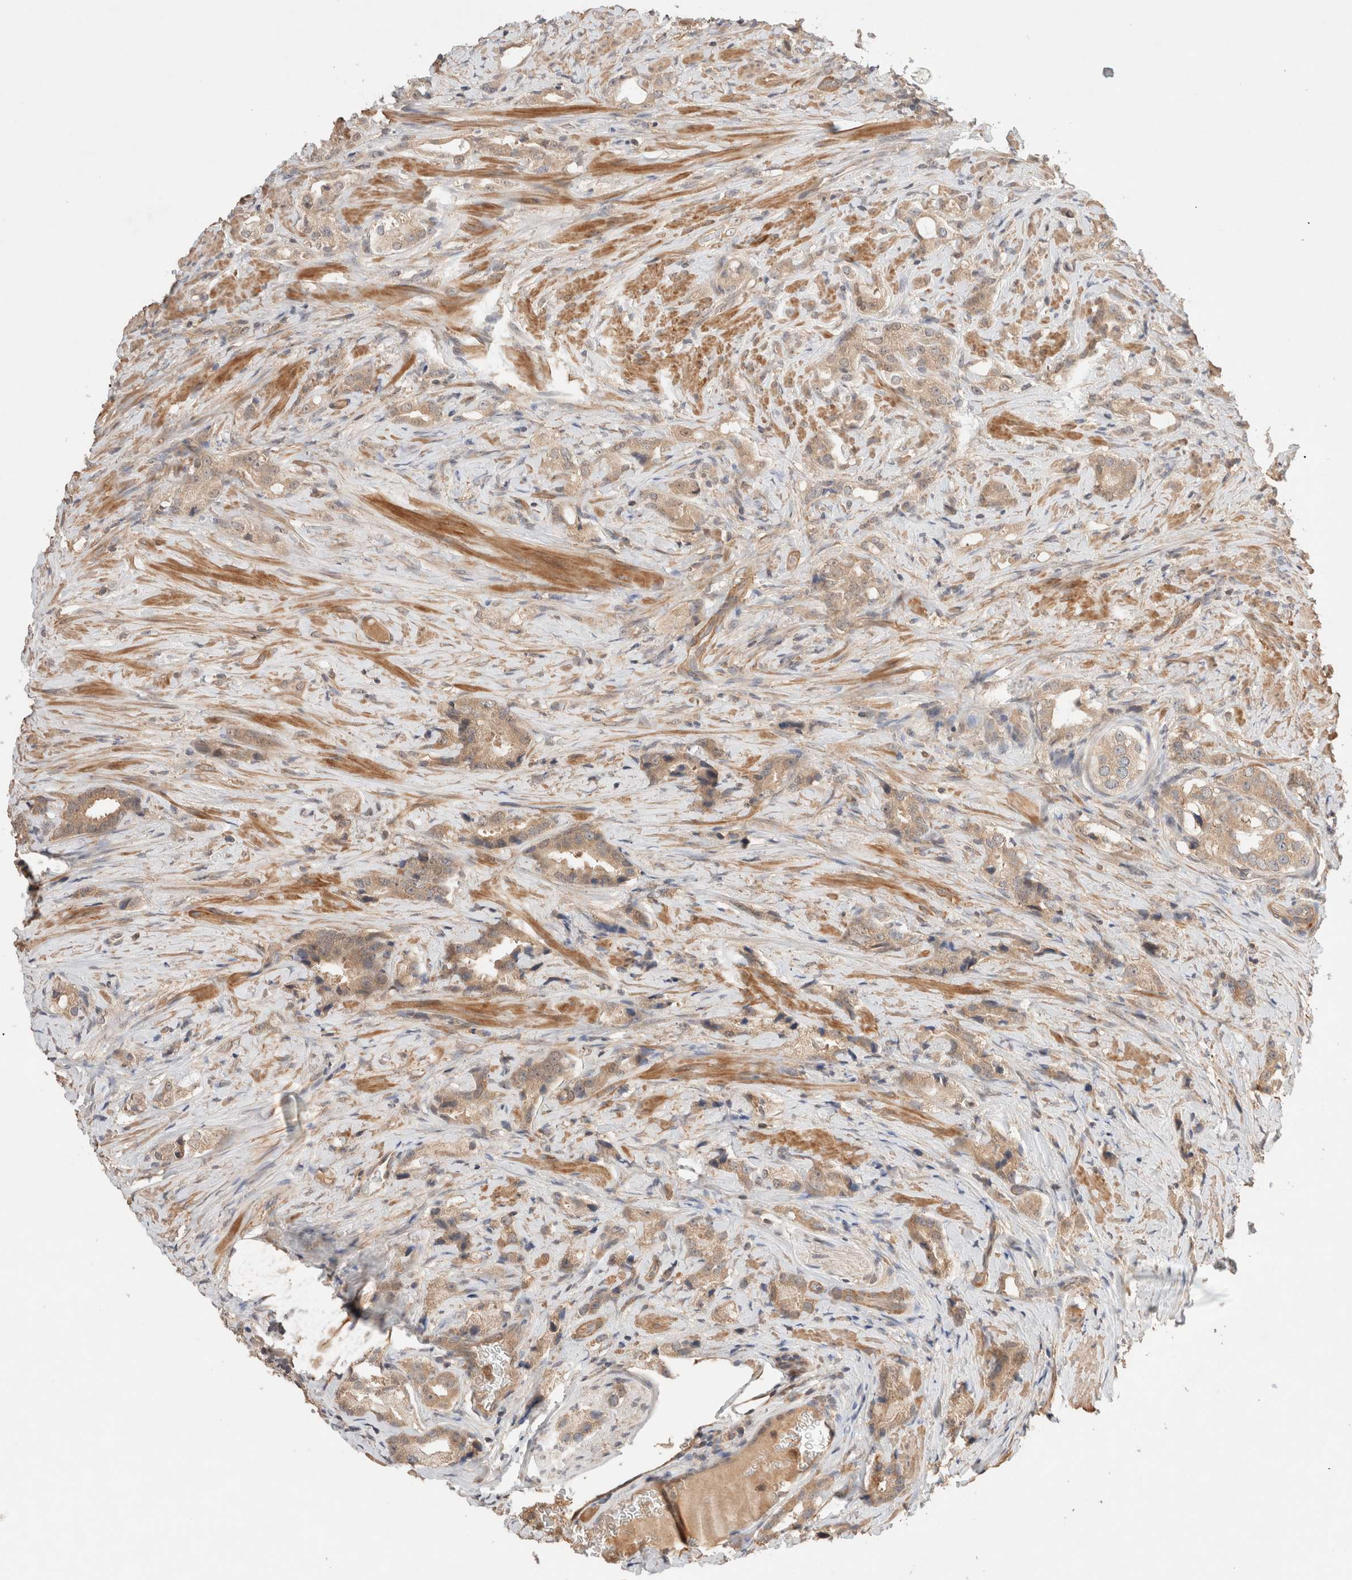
{"staining": {"intensity": "weak", "quantity": "25%-75%", "location": "cytoplasmic/membranous"}, "tissue": "prostate cancer", "cell_type": "Tumor cells", "image_type": "cancer", "snomed": [{"axis": "morphology", "description": "Adenocarcinoma, High grade"}, {"axis": "topography", "description": "Prostate"}], "caption": "An image of human prostate adenocarcinoma (high-grade) stained for a protein exhibits weak cytoplasmic/membranous brown staining in tumor cells. (DAB (3,3'-diaminobenzidine) IHC with brightfield microscopy, high magnification).", "gene": "CARNMT1", "patient": {"sex": "male", "age": 63}}